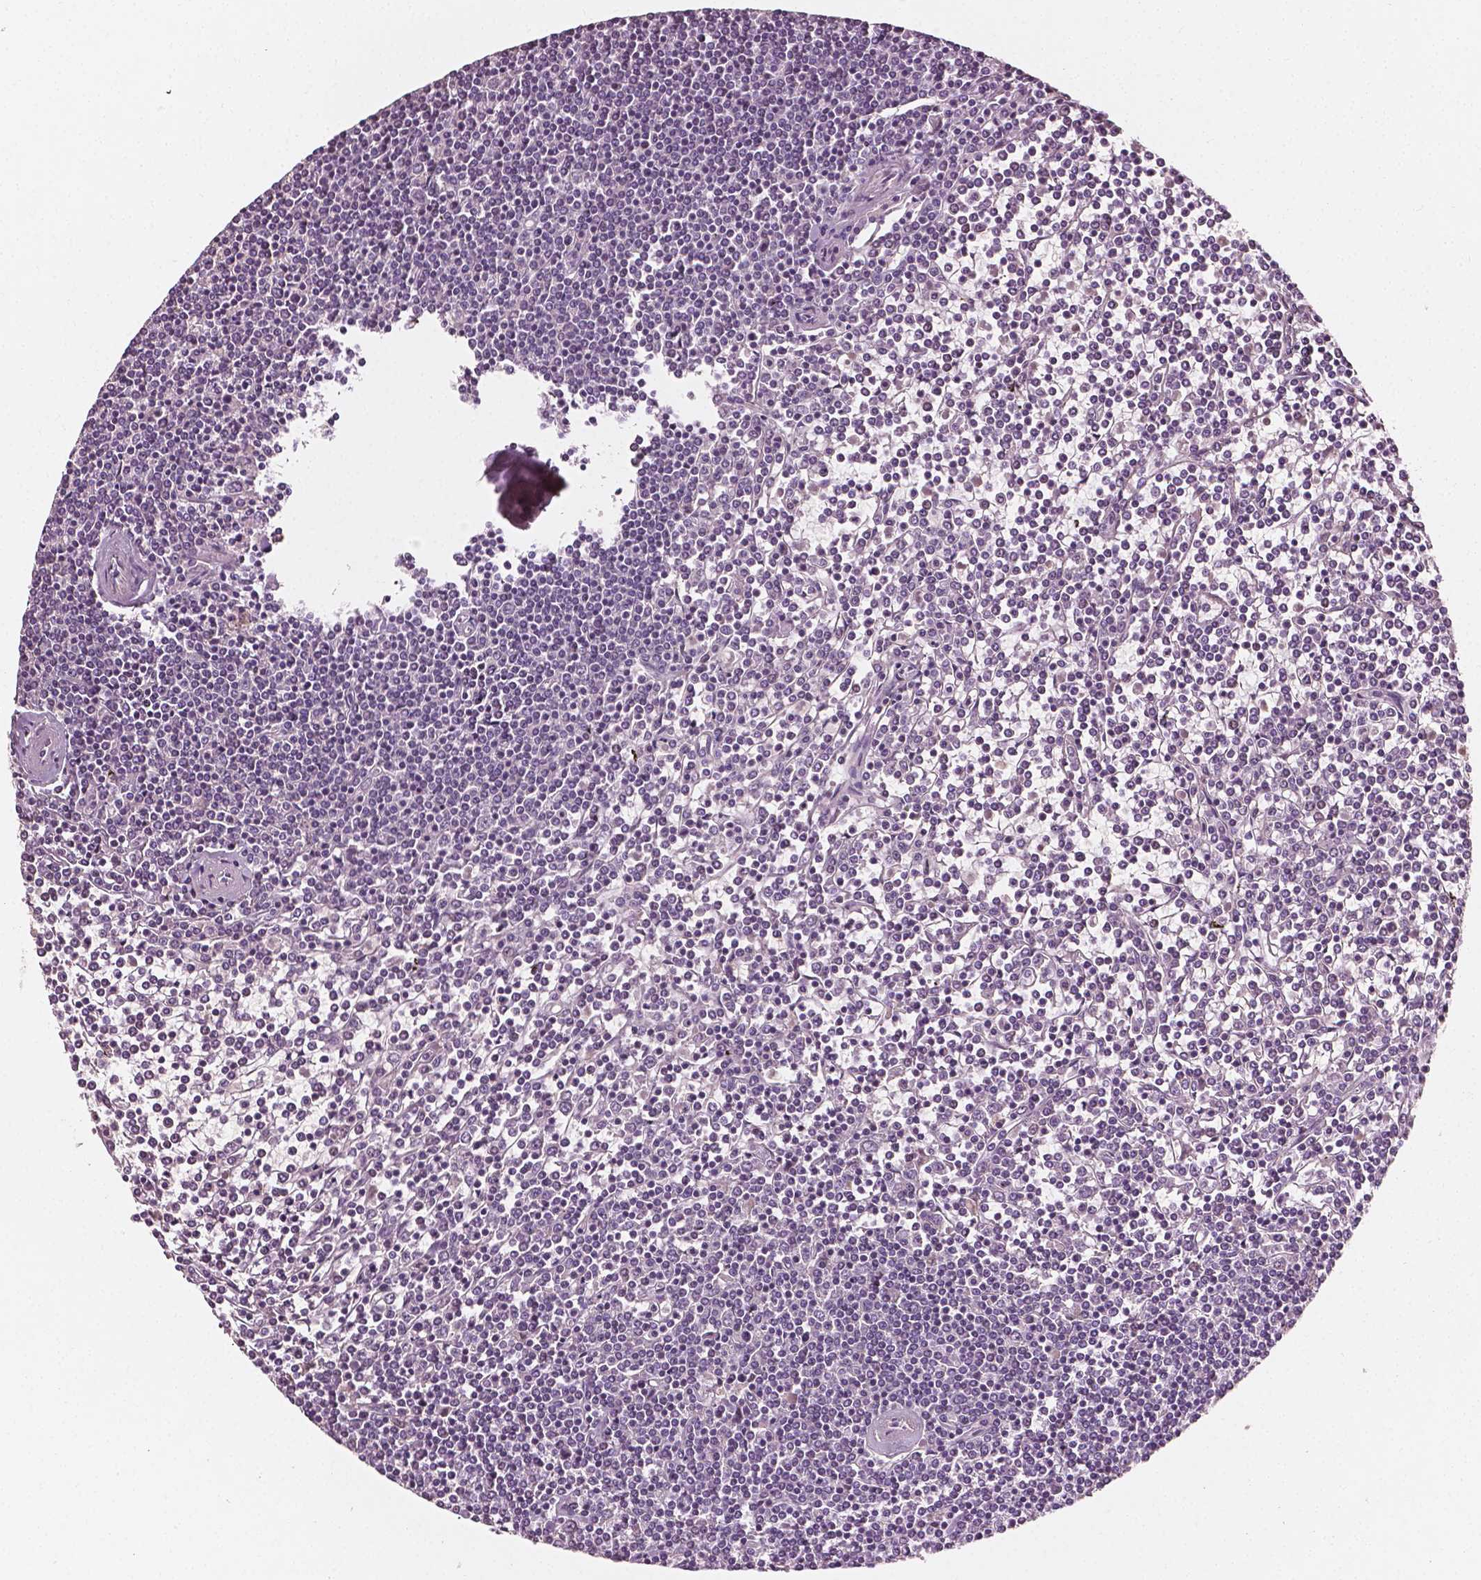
{"staining": {"intensity": "negative", "quantity": "none", "location": "none"}, "tissue": "lymphoma", "cell_type": "Tumor cells", "image_type": "cancer", "snomed": [{"axis": "morphology", "description": "Malignant lymphoma, non-Hodgkin's type, Low grade"}, {"axis": "topography", "description": "Spleen"}], "caption": "DAB (3,3'-diaminobenzidine) immunohistochemical staining of lymphoma displays no significant staining in tumor cells. The staining was performed using DAB (3,3'-diaminobenzidine) to visualize the protein expression in brown, while the nuclei were stained in blue with hematoxylin (Magnification: 20x).", "gene": "PLA2R1", "patient": {"sex": "female", "age": 19}}